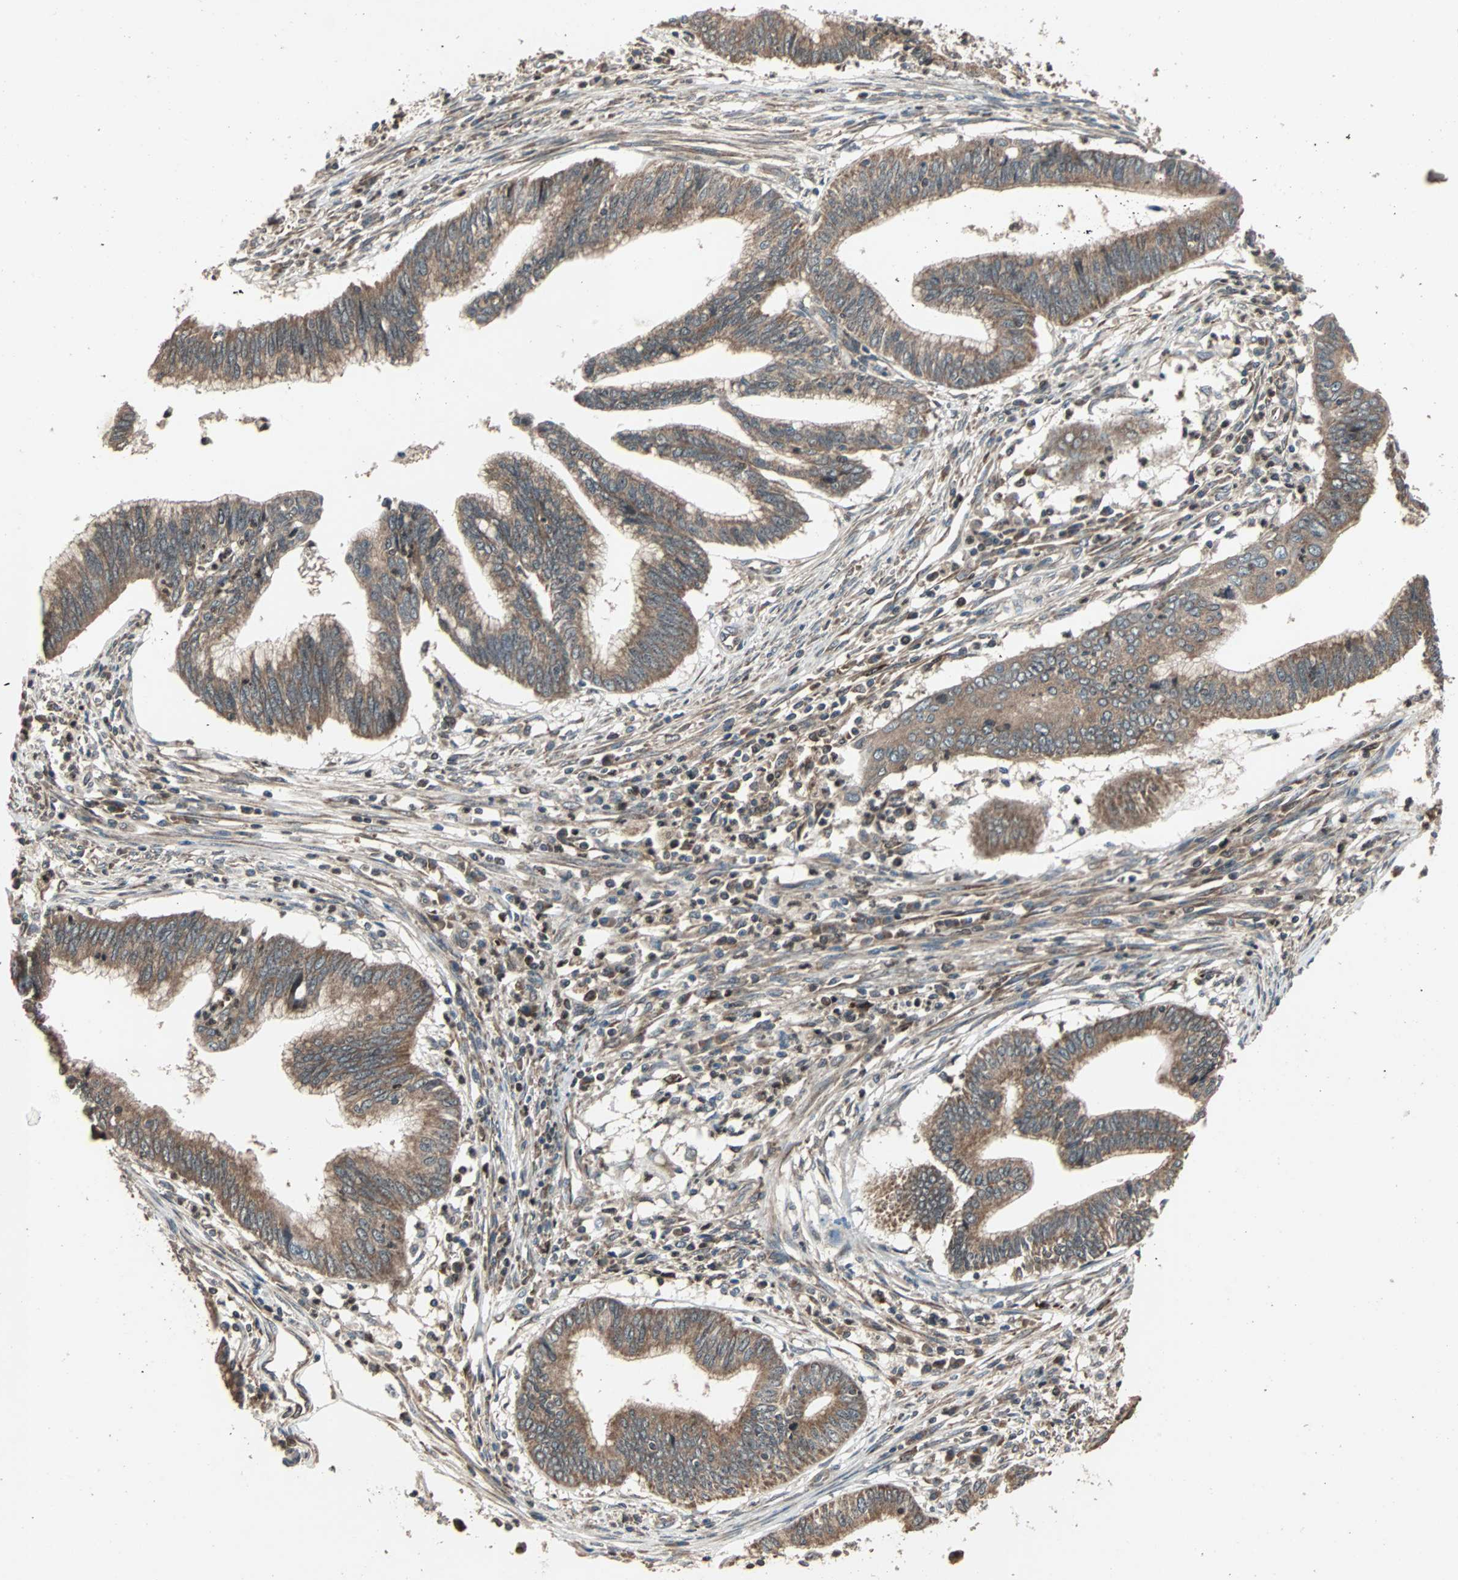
{"staining": {"intensity": "moderate", "quantity": ">75%", "location": "cytoplasmic/membranous"}, "tissue": "cervical cancer", "cell_type": "Tumor cells", "image_type": "cancer", "snomed": [{"axis": "morphology", "description": "Adenocarcinoma, NOS"}, {"axis": "topography", "description": "Cervix"}], "caption": "A micrograph showing moderate cytoplasmic/membranous expression in about >75% of tumor cells in cervical cancer, as visualized by brown immunohistochemical staining.", "gene": "RAB7A", "patient": {"sex": "female", "age": 36}}